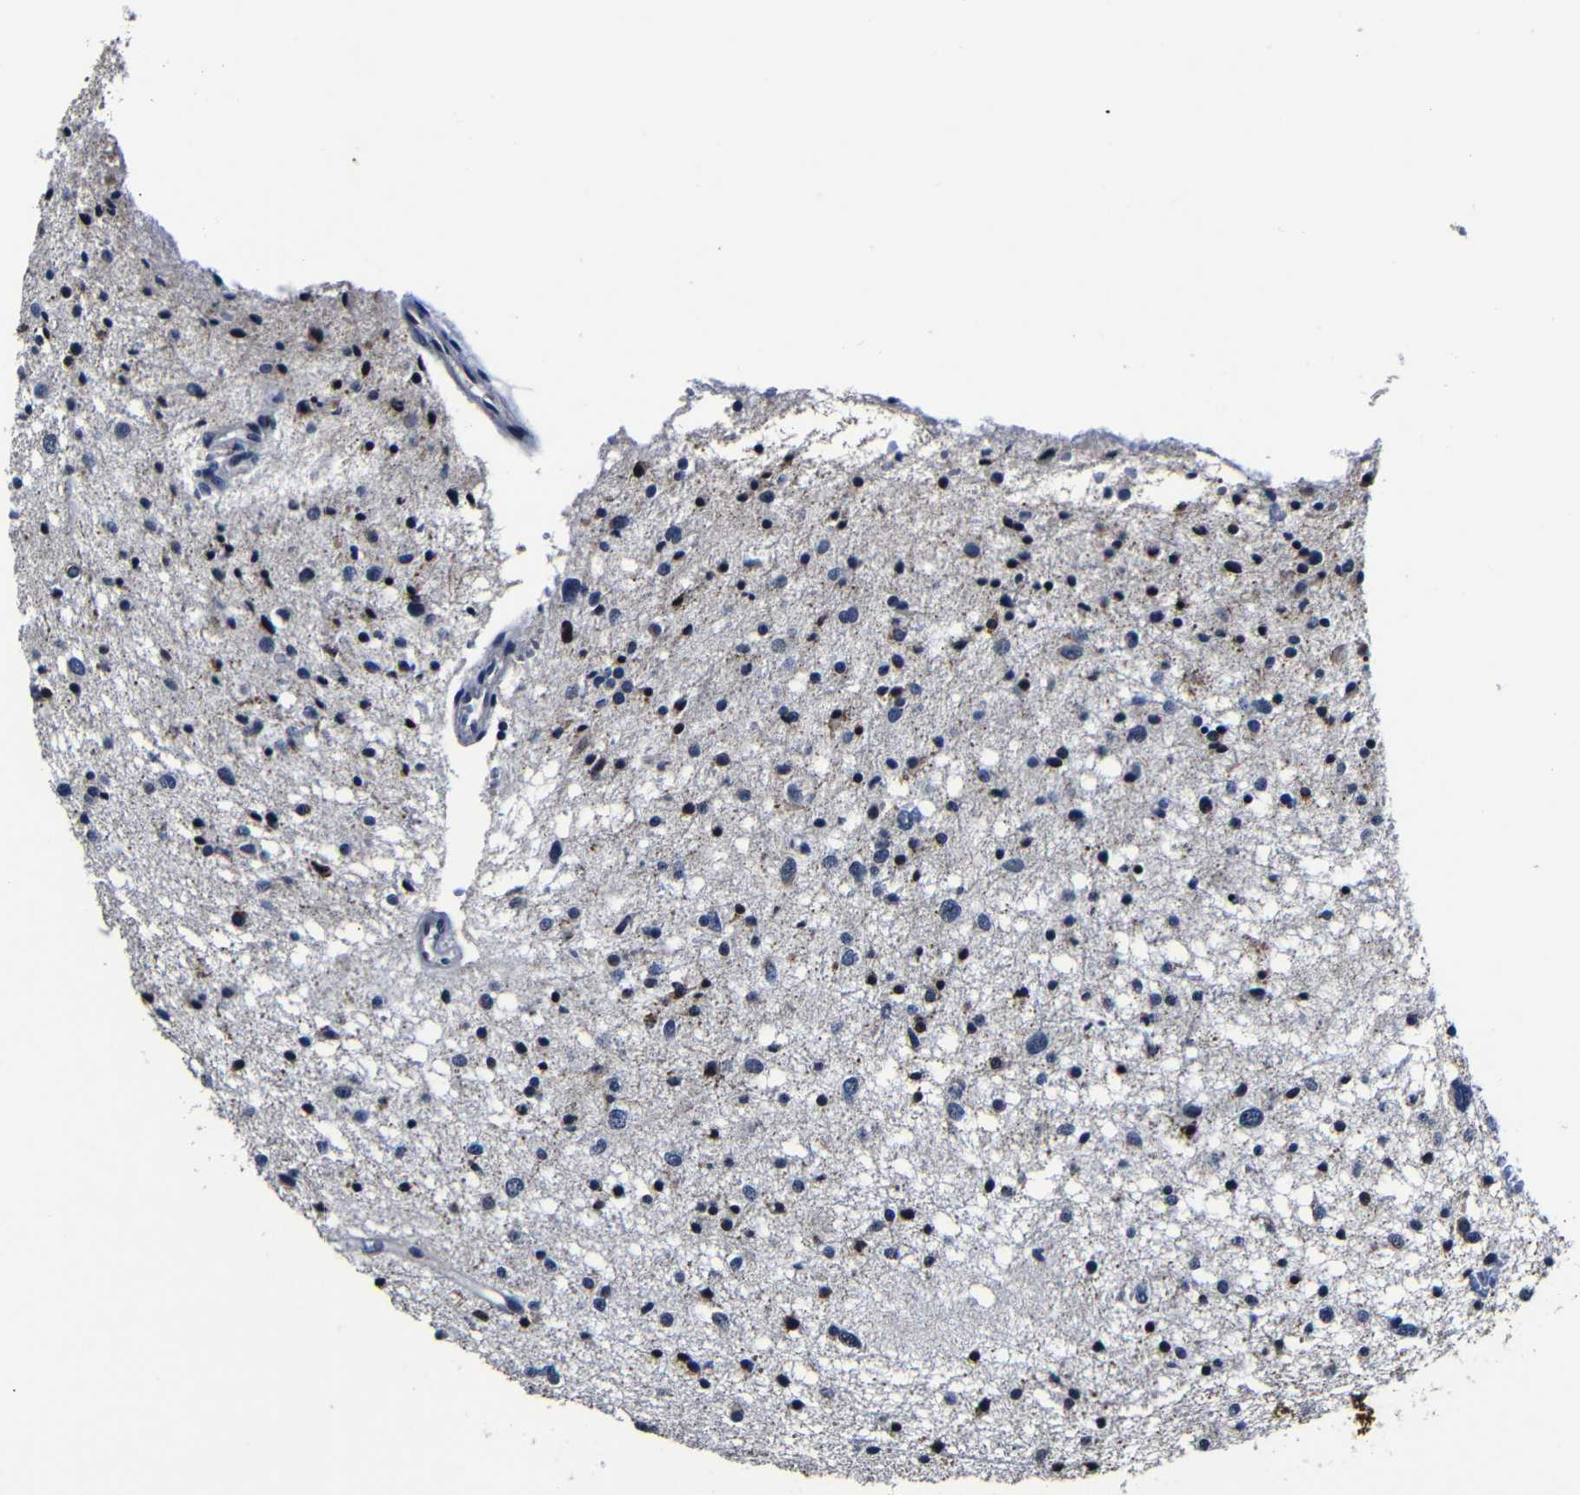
{"staining": {"intensity": "moderate", "quantity": "25%-75%", "location": "cytoplasmic/membranous"}, "tissue": "glioma", "cell_type": "Tumor cells", "image_type": "cancer", "snomed": [{"axis": "morphology", "description": "Glioma, malignant, Low grade"}, {"axis": "topography", "description": "Brain"}], "caption": "Tumor cells reveal moderate cytoplasmic/membranous positivity in about 25%-75% of cells in low-grade glioma (malignant).", "gene": "DEPP1", "patient": {"sex": "female", "age": 37}}